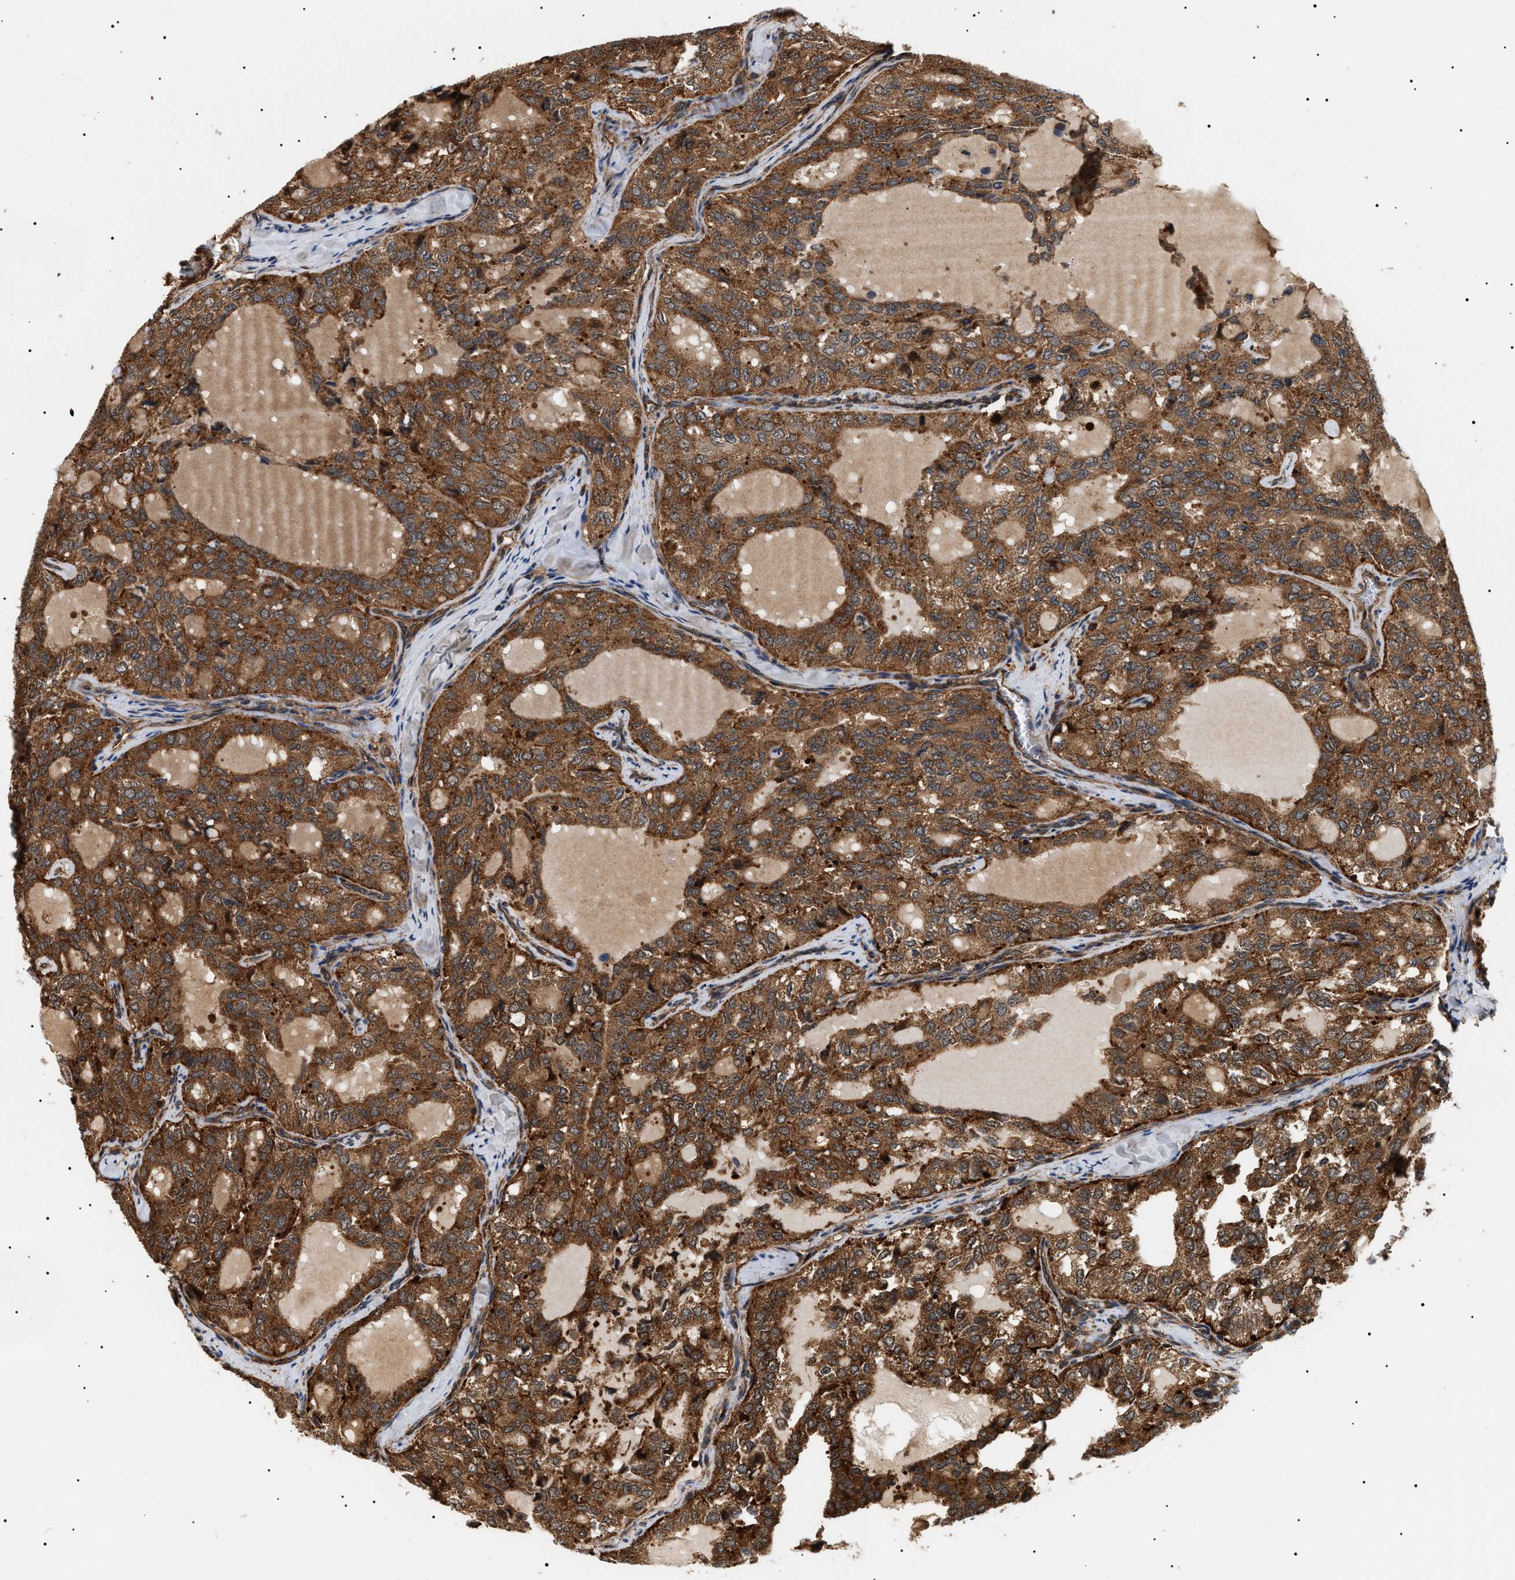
{"staining": {"intensity": "moderate", "quantity": ">75%", "location": "cytoplasmic/membranous"}, "tissue": "thyroid cancer", "cell_type": "Tumor cells", "image_type": "cancer", "snomed": [{"axis": "morphology", "description": "Follicular adenoma carcinoma, NOS"}, {"axis": "topography", "description": "Thyroid gland"}], "caption": "Thyroid follicular adenoma carcinoma stained with a brown dye displays moderate cytoplasmic/membranous positive staining in approximately >75% of tumor cells.", "gene": "SH3GLB2", "patient": {"sex": "male", "age": 75}}